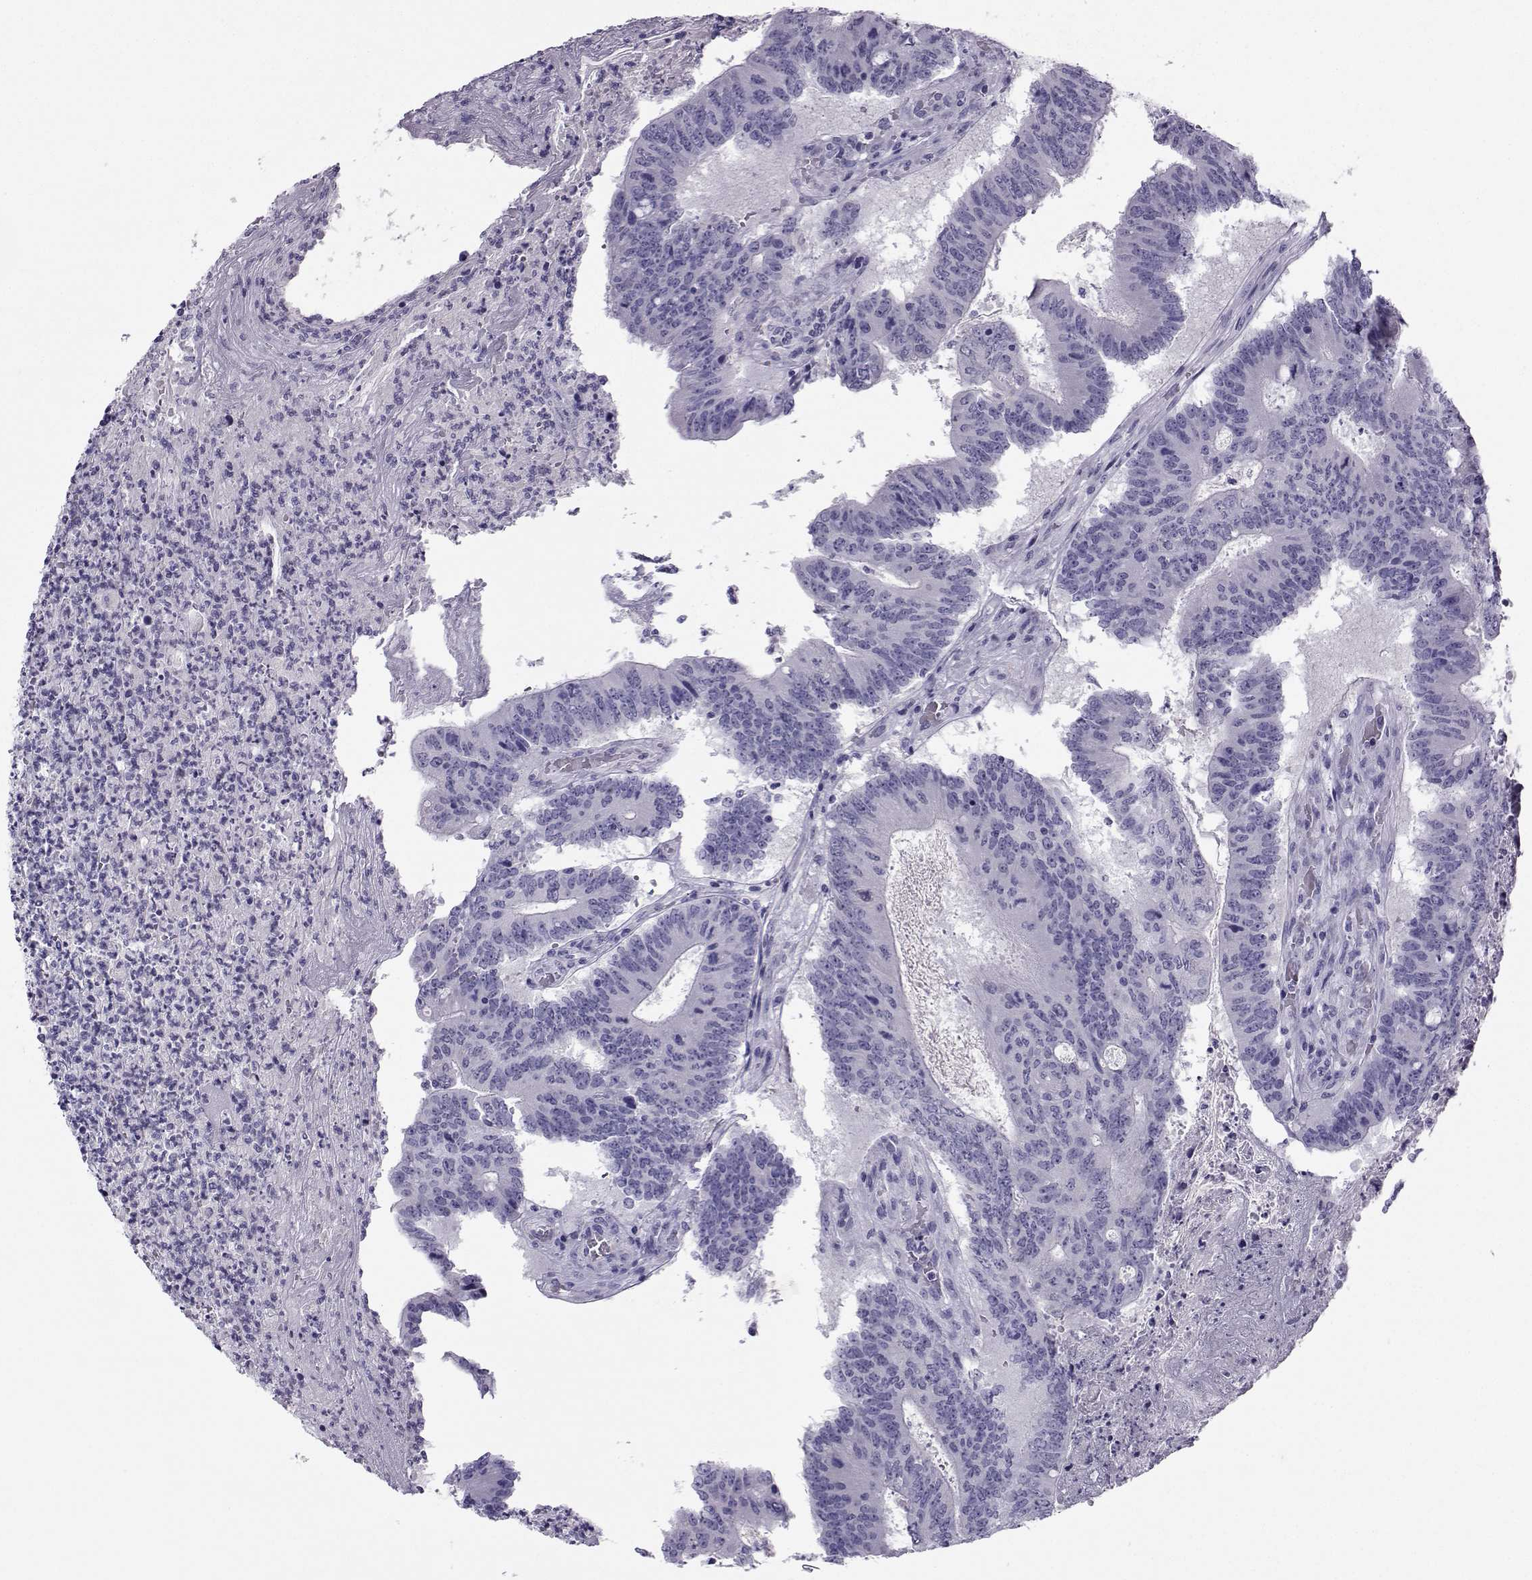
{"staining": {"intensity": "negative", "quantity": "none", "location": "none"}, "tissue": "colorectal cancer", "cell_type": "Tumor cells", "image_type": "cancer", "snomed": [{"axis": "morphology", "description": "Adenocarcinoma, NOS"}, {"axis": "topography", "description": "Colon"}], "caption": "DAB immunohistochemical staining of adenocarcinoma (colorectal) displays no significant expression in tumor cells.", "gene": "ARMC2", "patient": {"sex": "female", "age": 70}}